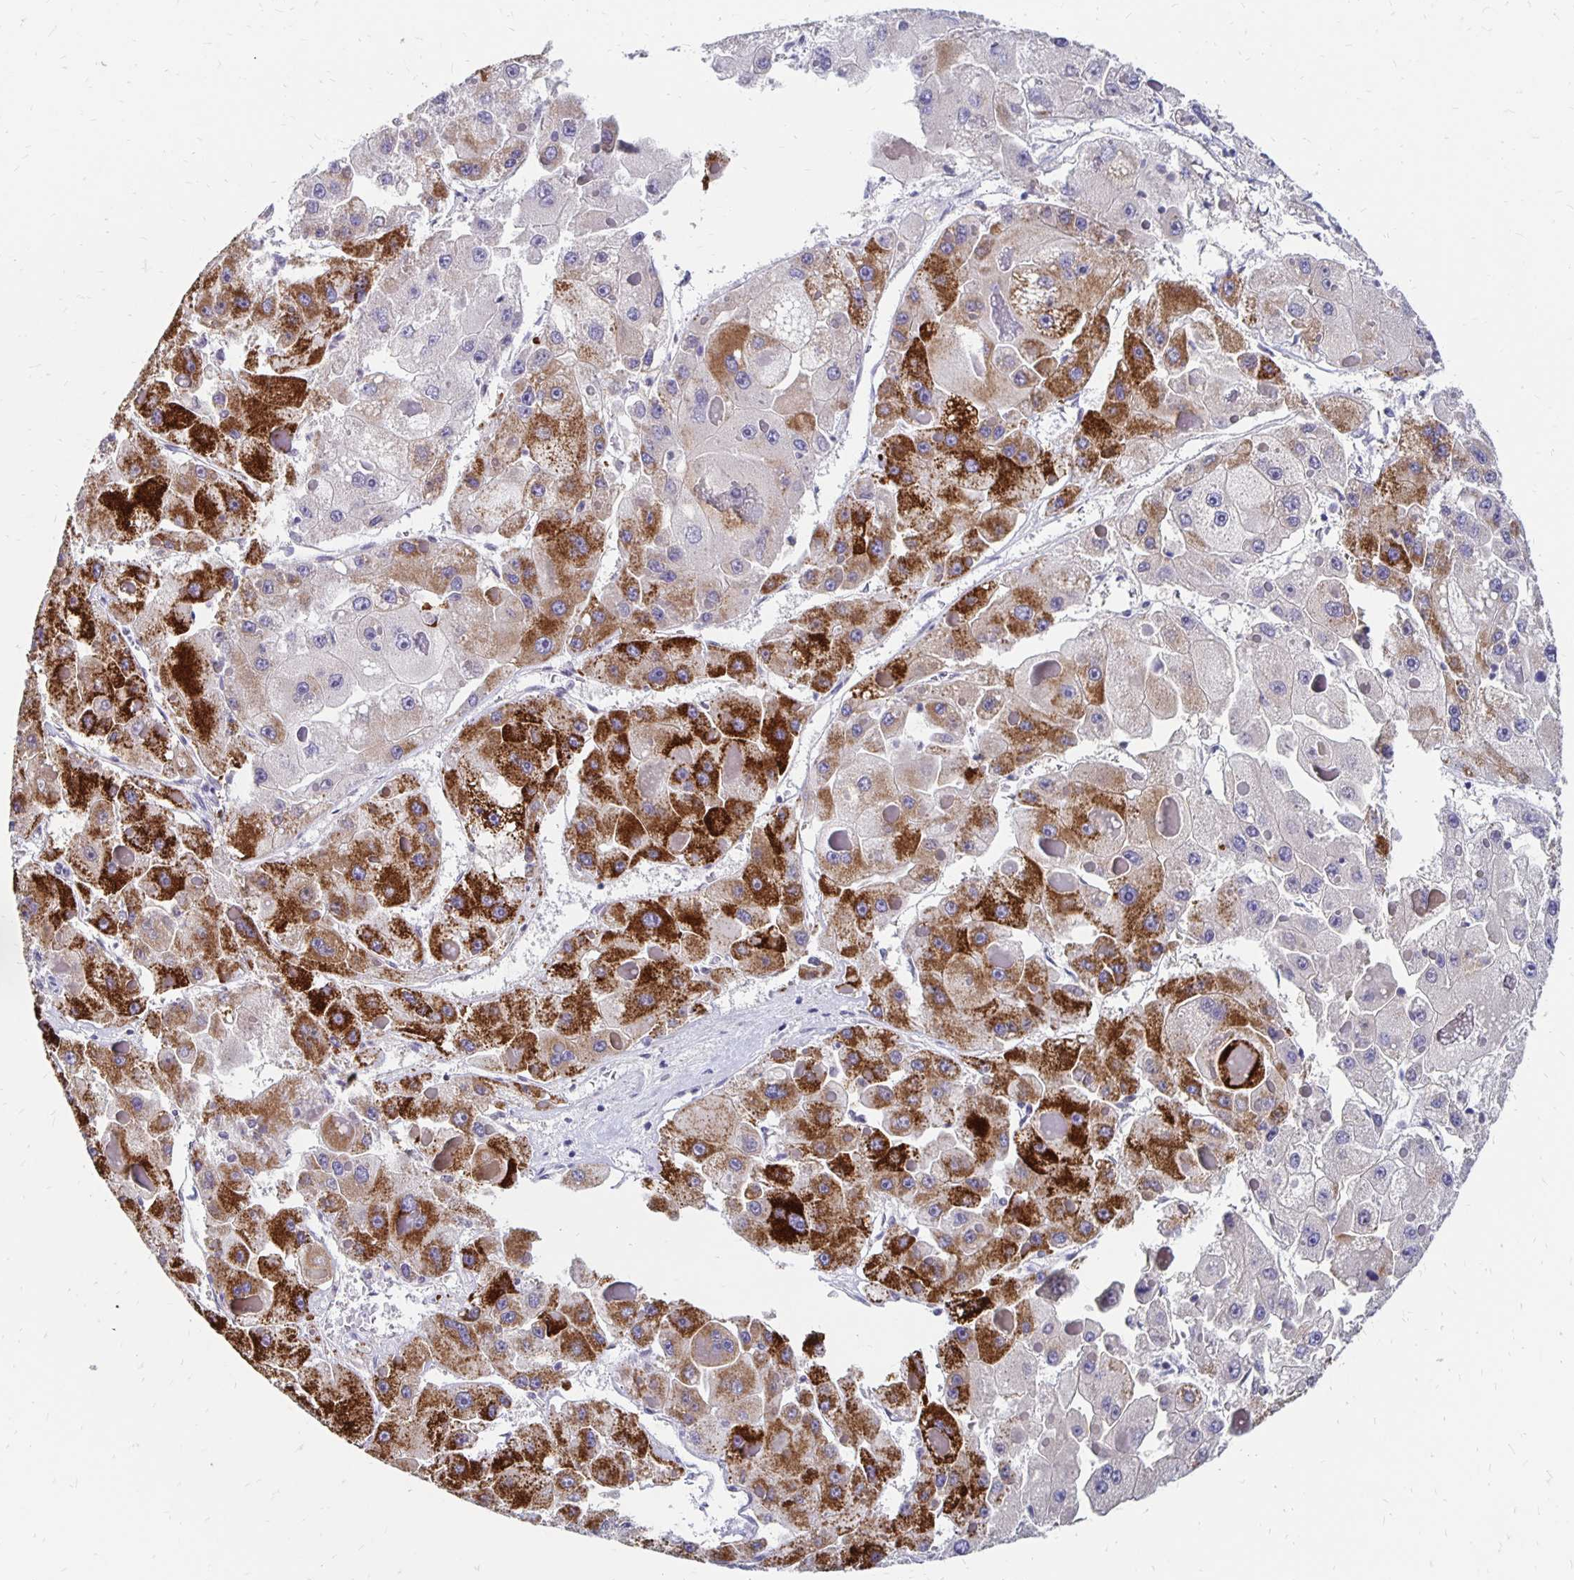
{"staining": {"intensity": "strong", "quantity": "25%-75%", "location": "cytoplasmic/membranous"}, "tissue": "liver cancer", "cell_type": "Tumor cells", "image_type": "cancer", "snomed": [{"axis": "morphology", "description": "Carcinoma, Hepatocellular, NOS"}, {"axis": "topography", "description": "Liver"}], "caption": "The photomicrograph displays a brown stain indicating the presence of a protein in the cytoplasmic/membranous of tumor cells in hepatocellular carcinoma (liver).", "gene": "ATOSB", "patient": {"sex": "female", "age": 73}}